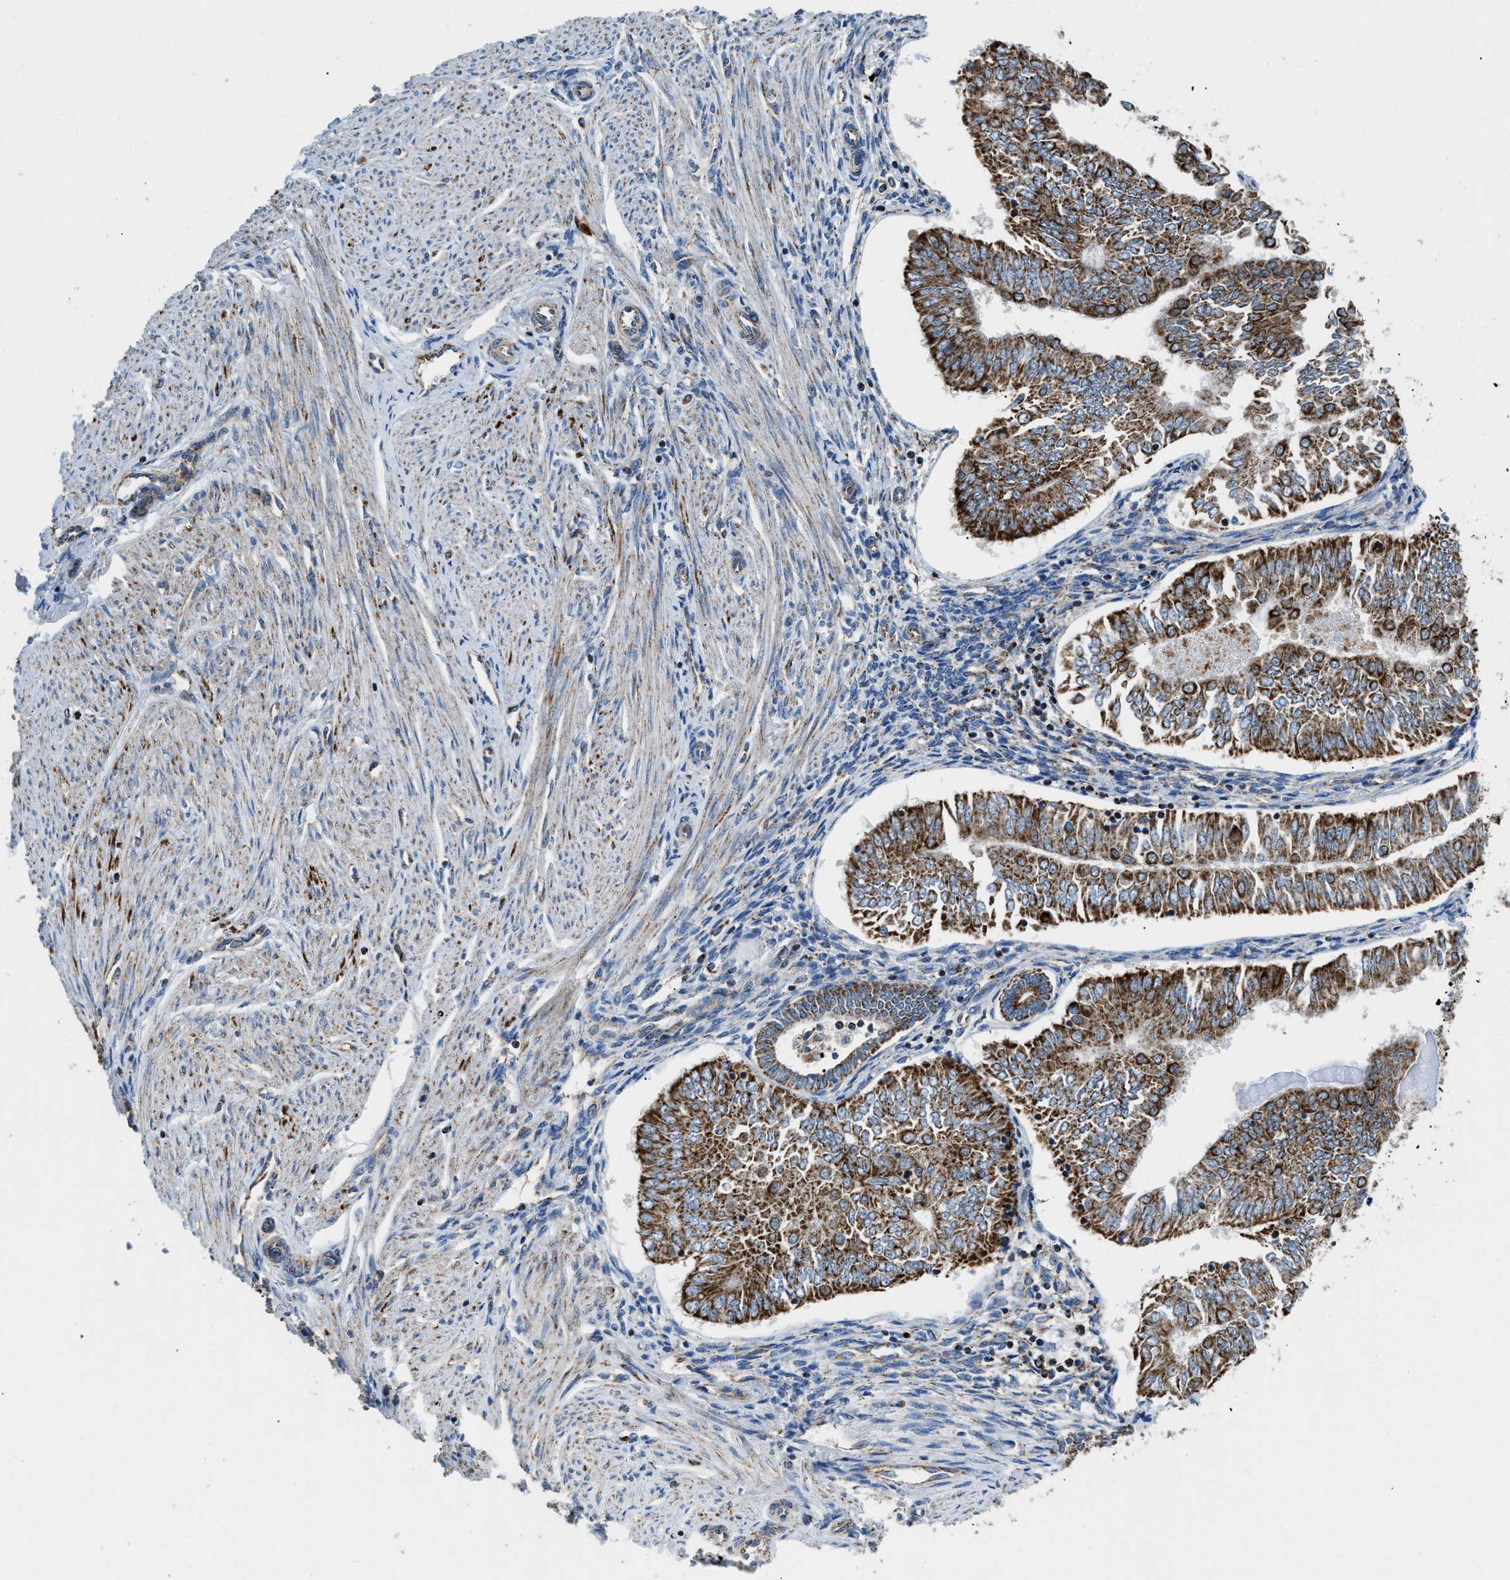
{"staining": {"intensity": "strong", "quantity": ">75%", "location": "cytoplasmic/membranous"}, "tissue": "endometrial cancer", "cell_type": "Tumor cells", "image_type": "cancer", "snomed": [{"axis": "morphology", "description": "Adenocarcinoma, NOS"}, {"axis": "topography", "description": "Endometrium"}], "caption": "There is high levels of strong cytoplasmic/membranous positivity in tumor cells of endometrial cancer (adenocarcinoma), as demonstrated by immunohistochemical staining (brown color).", "gene": "STK33", "patient": {"sex": "female", "age": 53}}